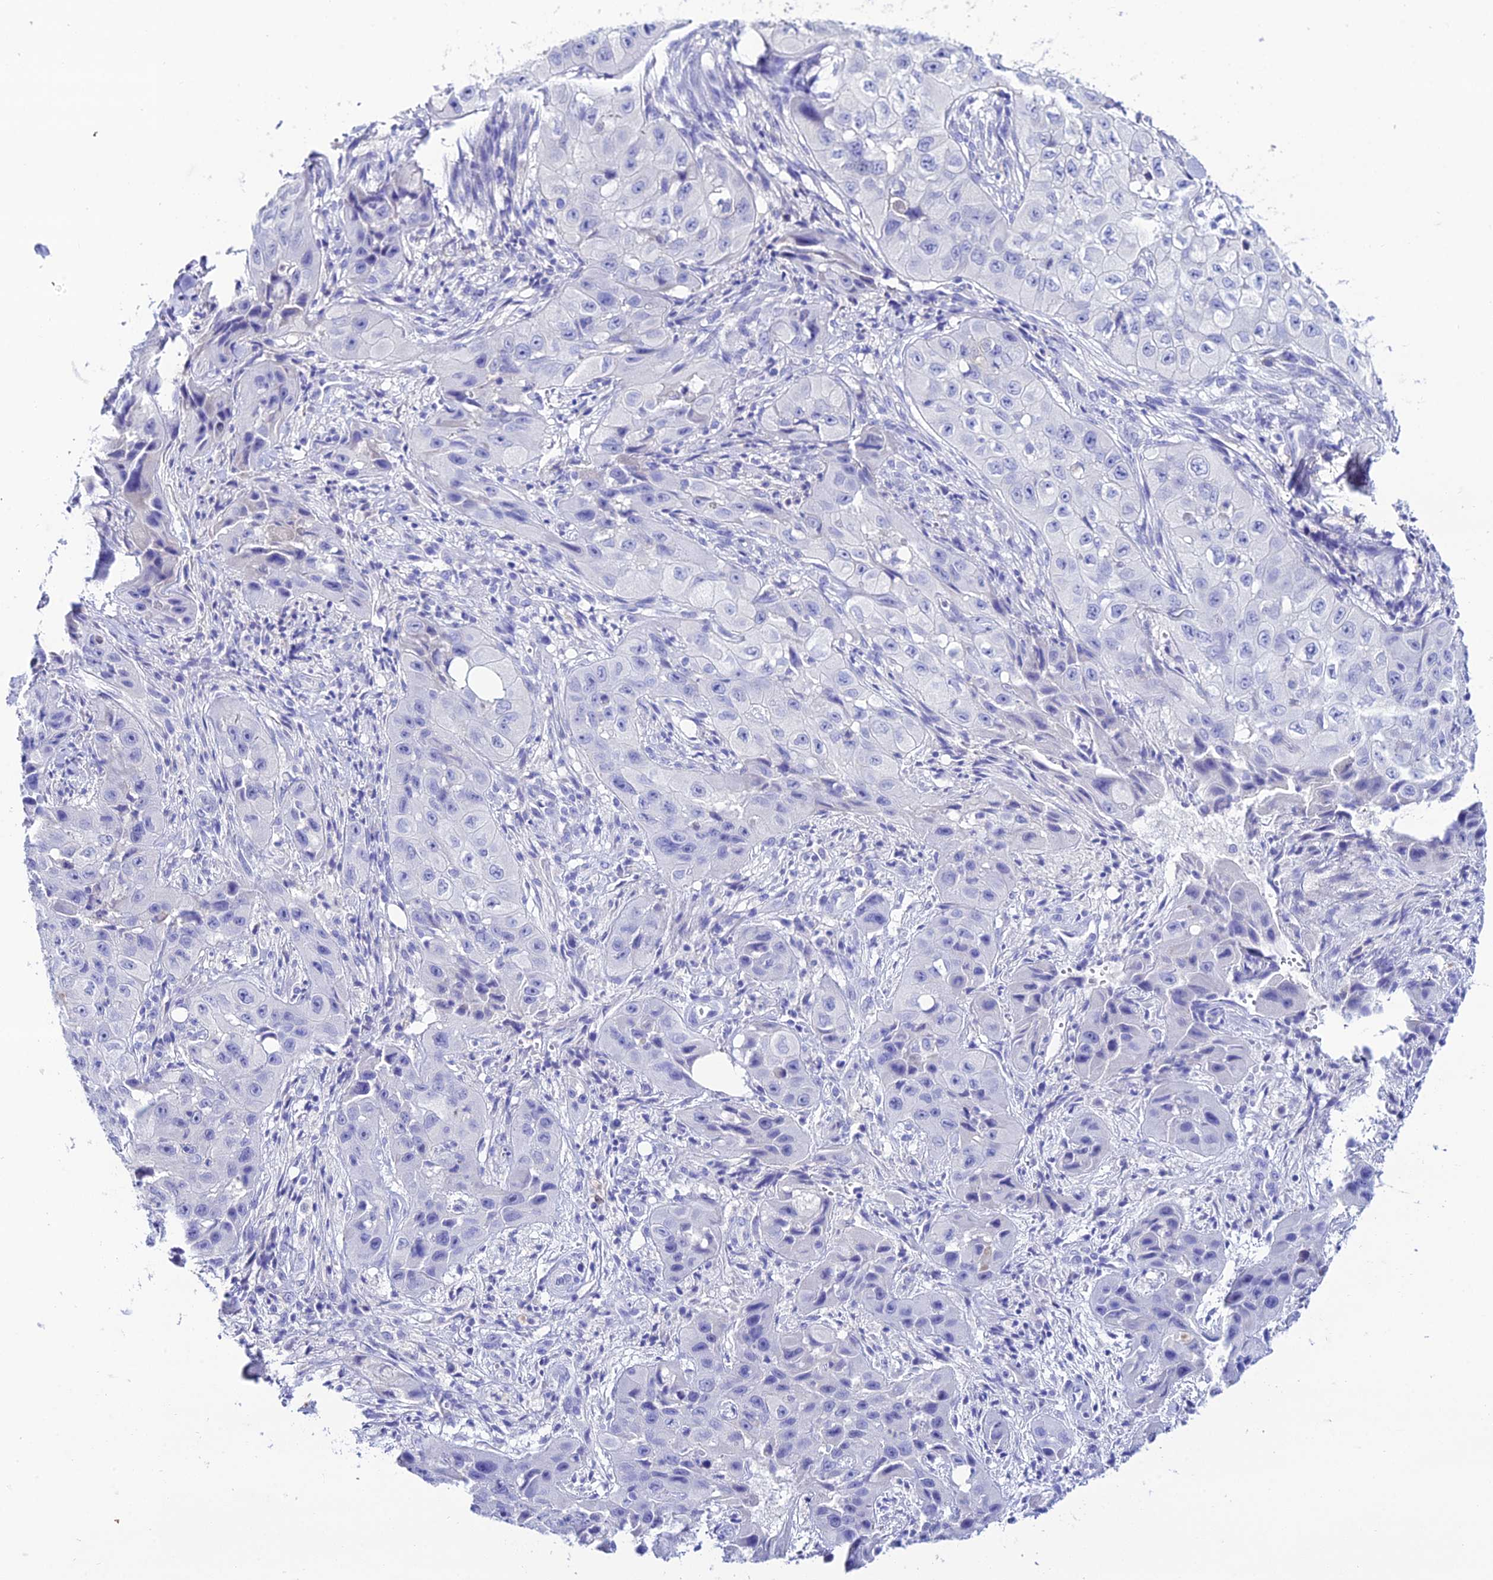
{"staining": {"intensity": "negative", "quantity": "none", "location": "none"}, "tissue": "skin cancer", "cell_type": "Tumor cells", "image_type": "cancer", "snomed": [{"axis": "morphology", "description": "Squamous cell carcinoma, NOS"}, {"axis": "topography", "description": "Skin"}, {"axis": "topography", "description": "Subcutis"}], "caption": "IHC image of skin cancer (squamous cell carcinoma) stained for a protein (brown), which displays no expression in tumor cells.", "gene": "NLRP6", "patient": {"sex": "male", "age": 73}}